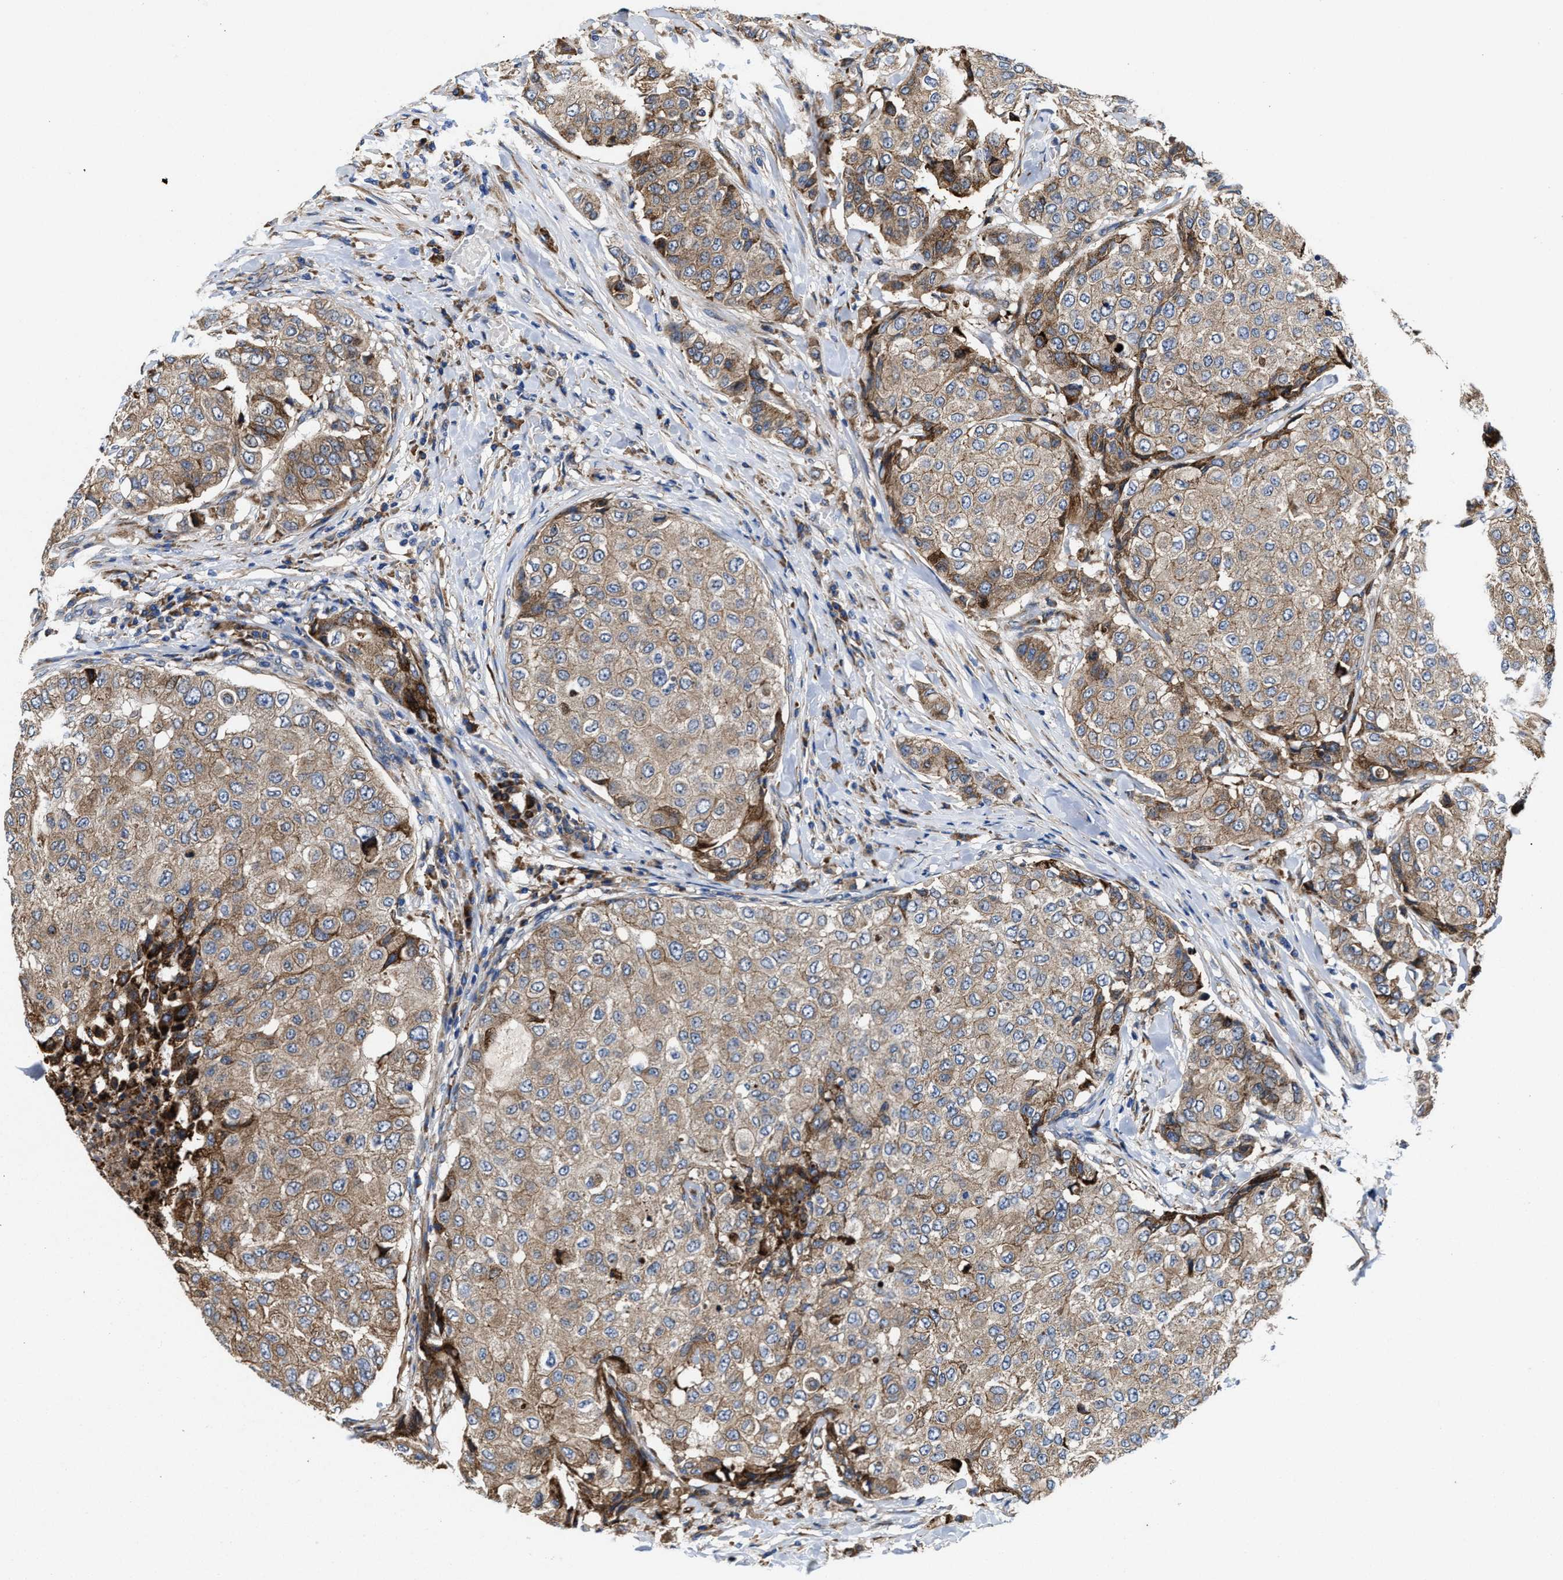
{"staining": {"intensity": "weak", "quantity": ">75%", "location": "cytoplasmic/membranous"}, "tissue": "breast cancer", "cell_type": "Tumor cells", "image_type": "cancer", "snomed": [{"axis": "morphology", "description": "Duct carcinoma"}, {"axis": "topography", "description": "Breast"}], "caption": "This is a micrograph of IHC staining of breast cancer (infiltrating ductal carcinoma), which shows weak staining in the cytoplasmic/membranous of tumor cells.", "gene": "SLC12A2", "patient": {"sex": "female", "age": 27}}